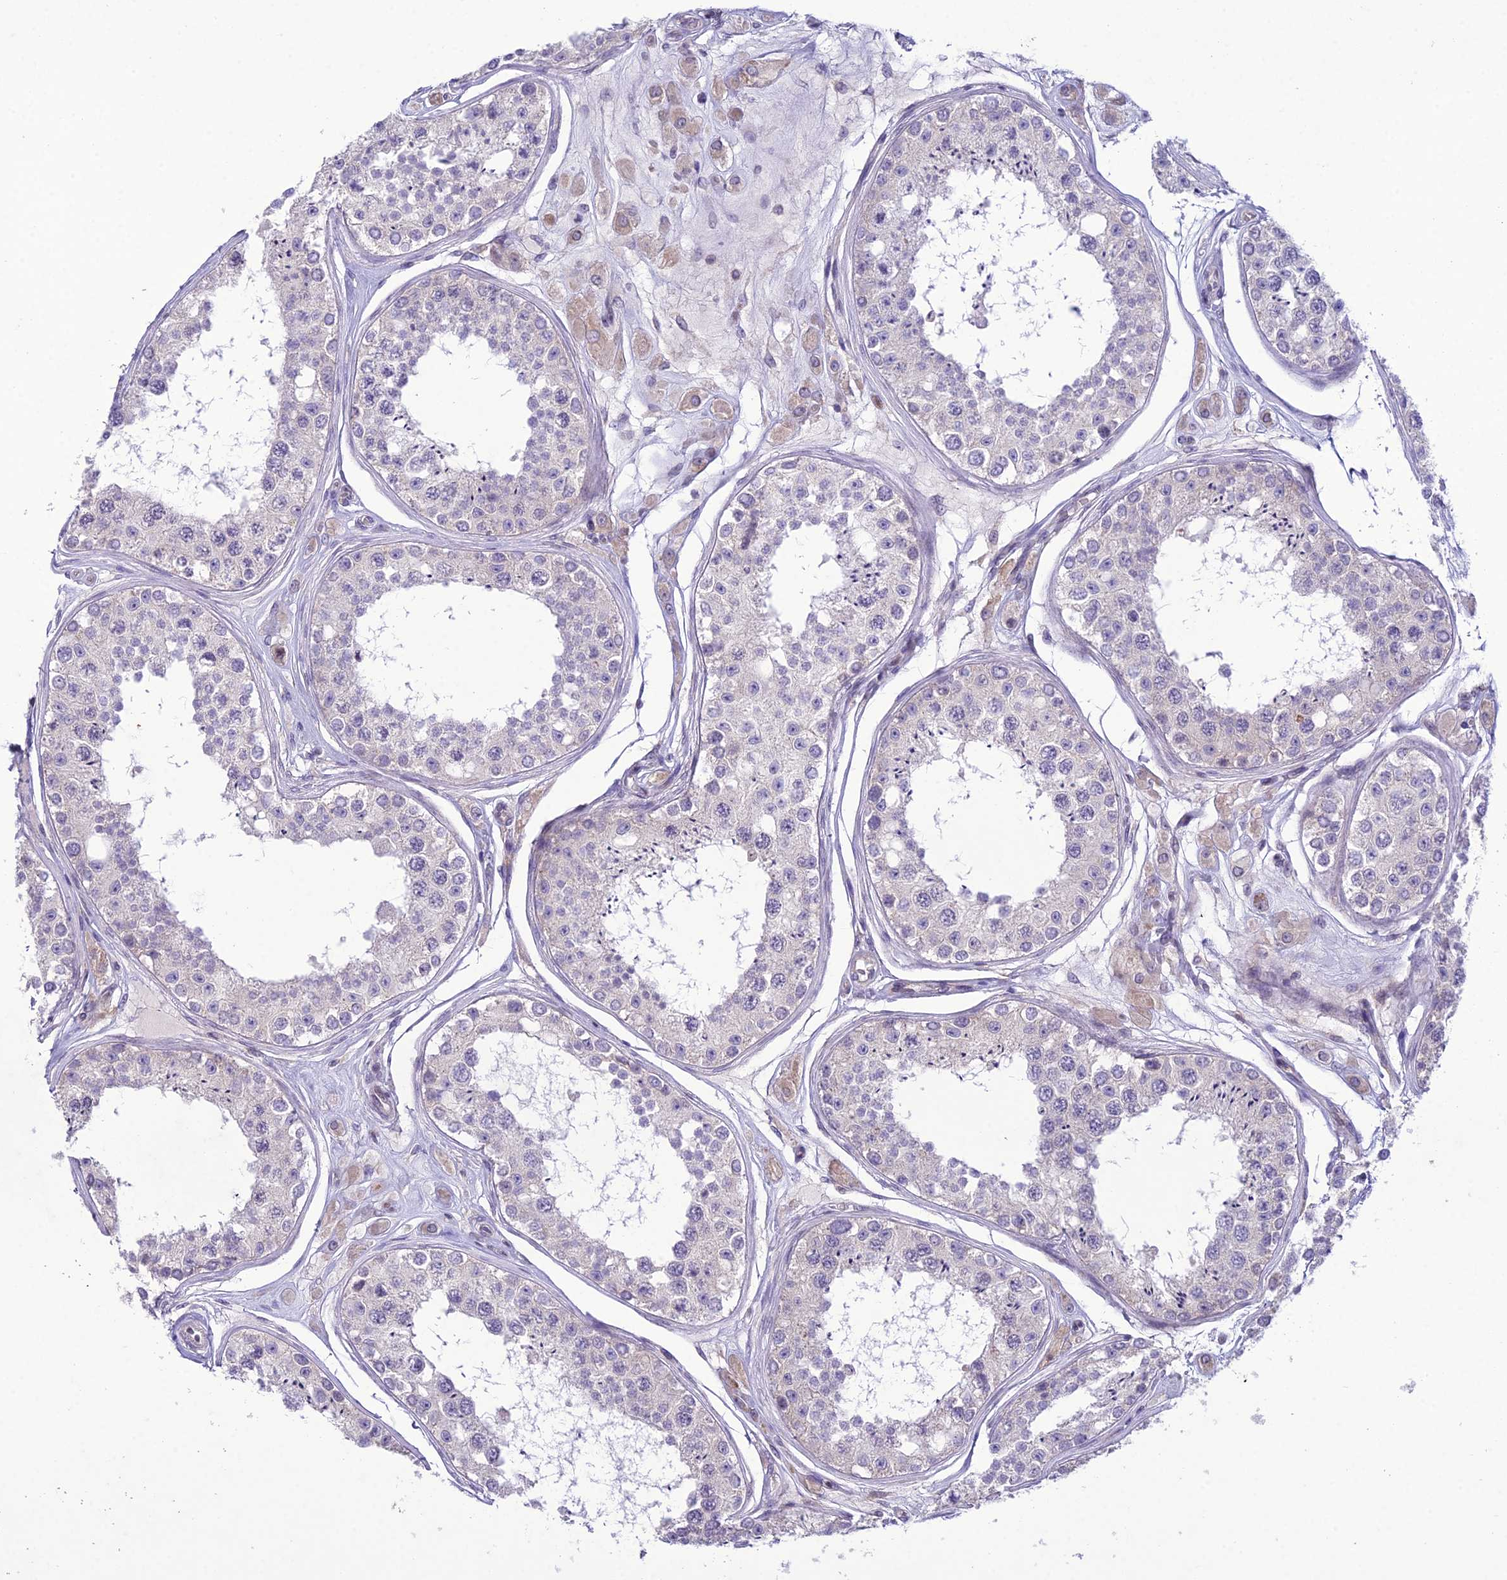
{"staining": {"intensity": "negative", "quantity": "none", "location": "none"}, "tissue": "testis", "cell_type": "Cells in seminiferous ducts", "image_type": "normal", "snomed": [{"axis": "morphology", "description": "Normal tissue, NOS"}, {"axis": "topography", "description": "Testis"}], "caption": "DAB (3,3'-diaminobenzidine) immunohistochemical staining of benign testis exhibits no significant expression in cells in seminiferous ducts.", "gene": "RPS26", "patient": {"sex": "male", "age": 25}}